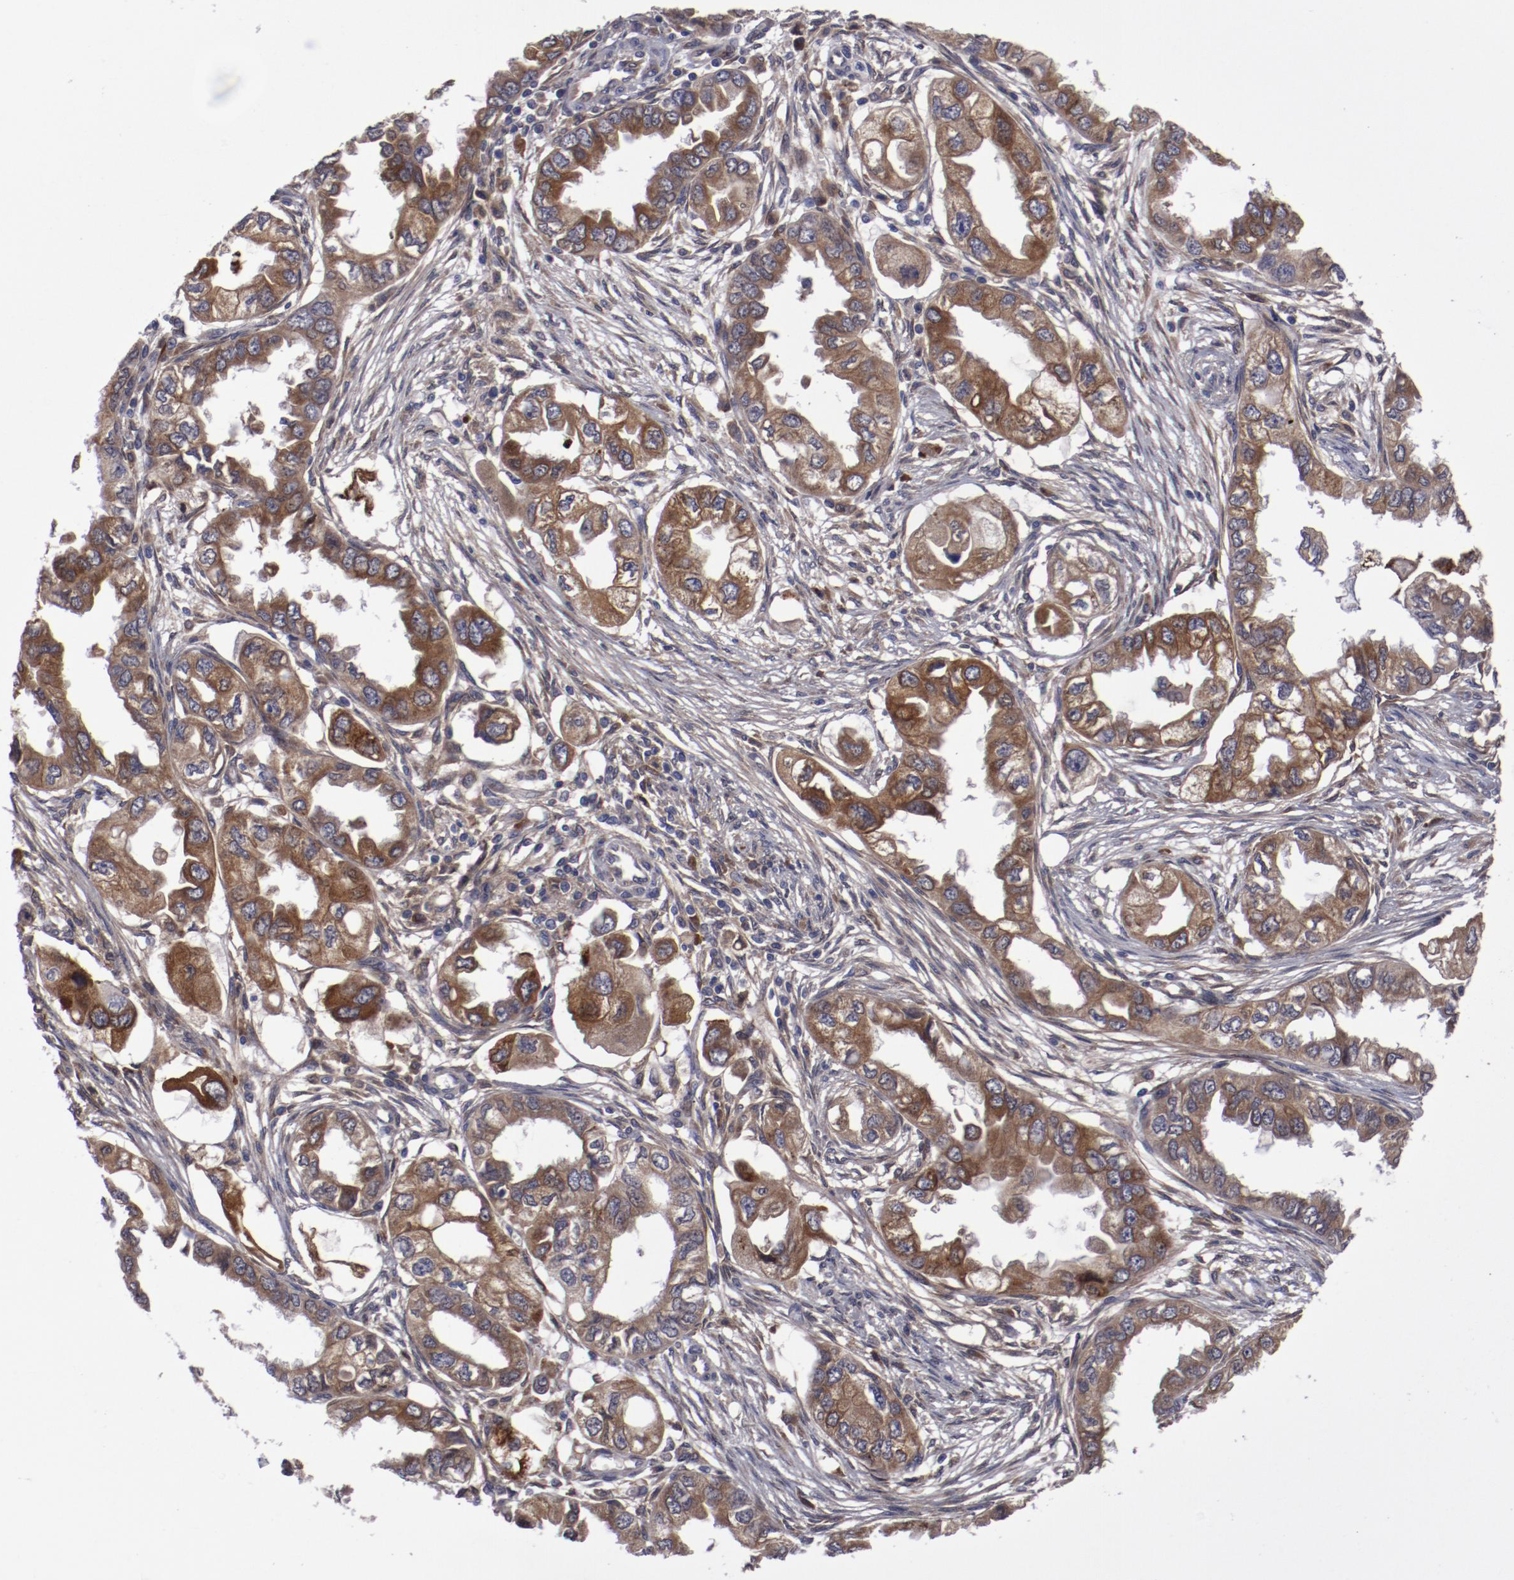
{"staining": {"intensity": "strong", "quantity": ">75%", "location": "cytoplasmic/membranous"}, "tissue": "endometrial cancer", "cell_type": "Tumor cells", "image_type": "cancer", "snomed": [{"axis": "morphology", "description": "Adenocarcinoma, NOS"}, {"axis": "topography", "description": "Endometrium"}], "caption": "Protein staining of endometrial cancer tissue demonstrates strong cytoplasmic/membranous expression in about >75% of tumor cells.", "gene": "IL12A", "patient": {"sex": "female", "age": 67}}